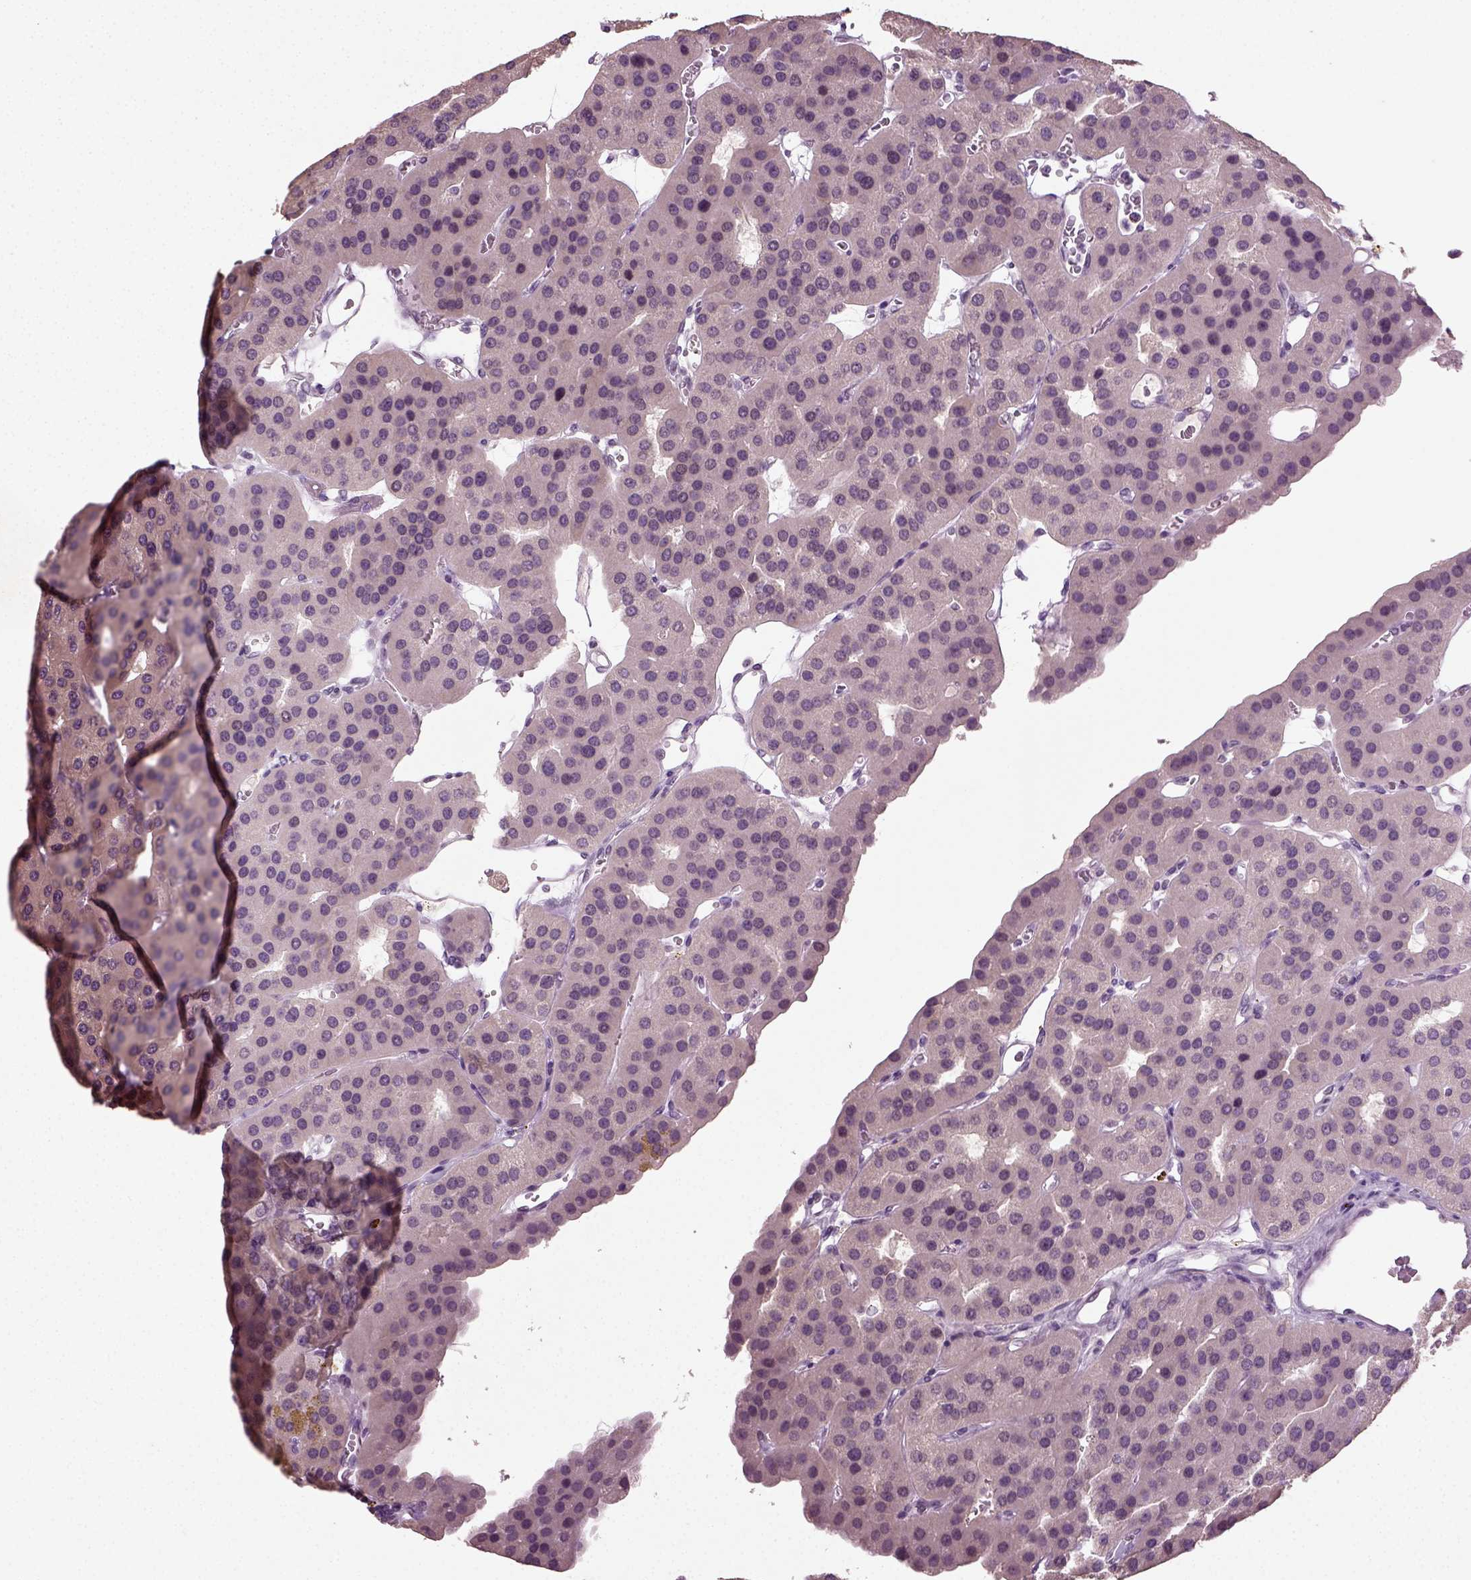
{"staining": {"intensity": "negative", "quantity": "none", "location": "none"}, "tissue": "parathyroid gland", "cell_type": "Glandular cells", "image_type": "normal", "snomed": [{"axis": "morphology", "description": "Normal tissue, NOS"}, {"axis": "morphology", "description": "Adenoma, NOS"}, {"axis": "topography", "description": "Parathyroid gland"}], "caption": "A histopathology image of human parathyroid gland is negative for staining in glandular cells. (Stains: DAB (3,3'-diaminobenzidine) immunohistochemistry (IHC) with hematoxylin counter stain, Microscopy: brightfield microscopy at high magnification).", "gene": "SYNGAP1", "patient": {"sex": "female", "age": 86}}